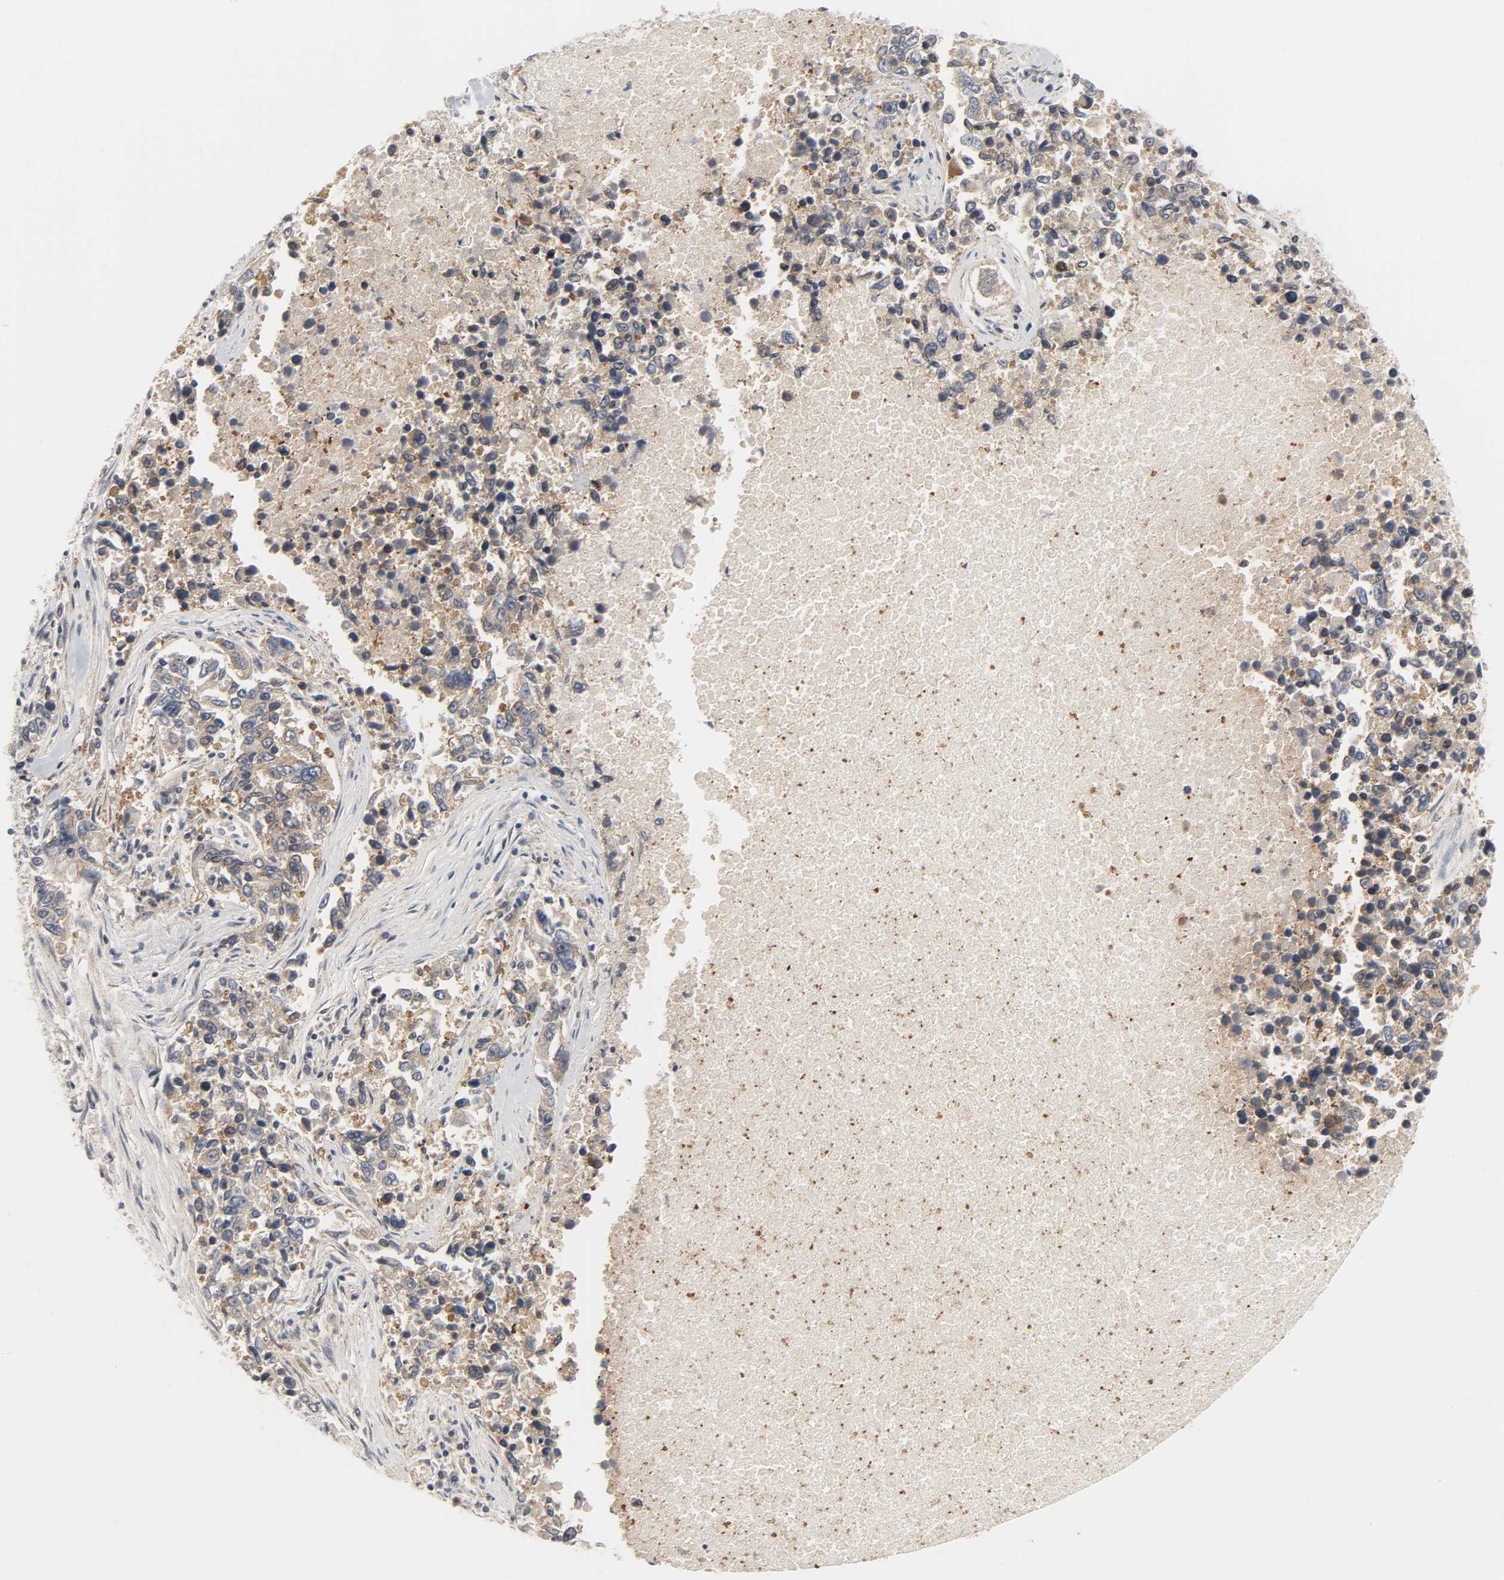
{"staining": {"intensity": "moderate", "quantity": ">75%", "location": "cytoplasmic/membranous"}, "tissue": "lung cancer", "cell_type": "Tumor cells", "image_type": "cancer", "snomed": [{"axis": "morphology", "description": "Adenocarcinoma, NOS"}, {"axis": "topography", "description": "Lung"}], "caption": "Lung cancer tissue displays moderate cytoplasmic/membranous staining in approximately >75% of tumor cells, visualized by immunohistochemistry.", "gene": "CLIP1", "patient": {"sex": "male", "age": 84}}